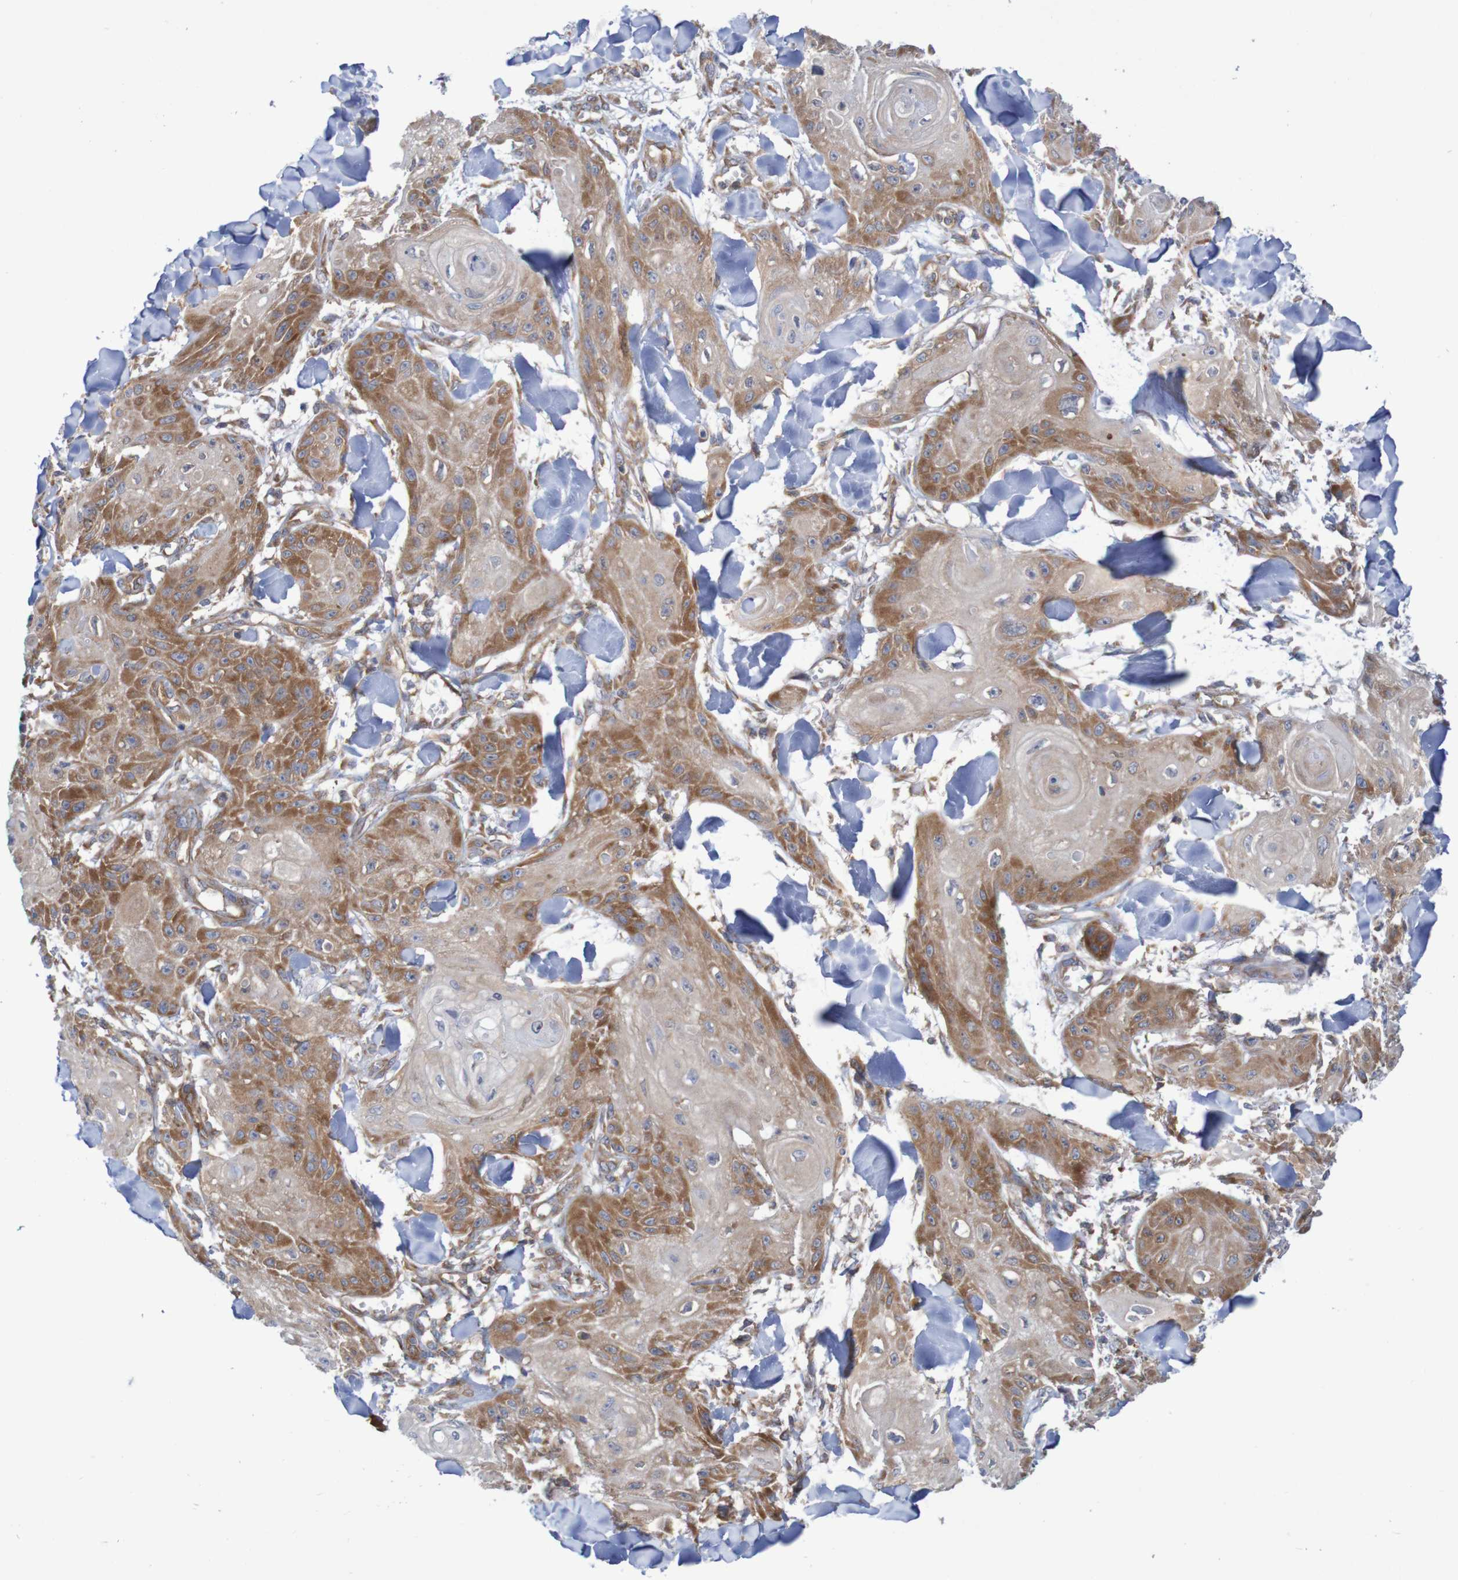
{"staining": {"intensity": "moderate", "quantity": "25%-75%", "location": "cytoplasmic/membranous"}, "tissue": "skin cancer", "cell_type": "Tumor cells", "image_type": "cancer", "snomed": [{"axis": "morphology", "description": "Squamous cell carcinoma, NOS"}, {"axis": "topography", "description": "Skin"}], "caption": "This is an image of IHC staining of skin cancer, which shows moderate positivity in the cytoplasmic/membranous of tumor cells.", "gene": "LRRC47", "patient": {"sex": "male", "age": 74}}